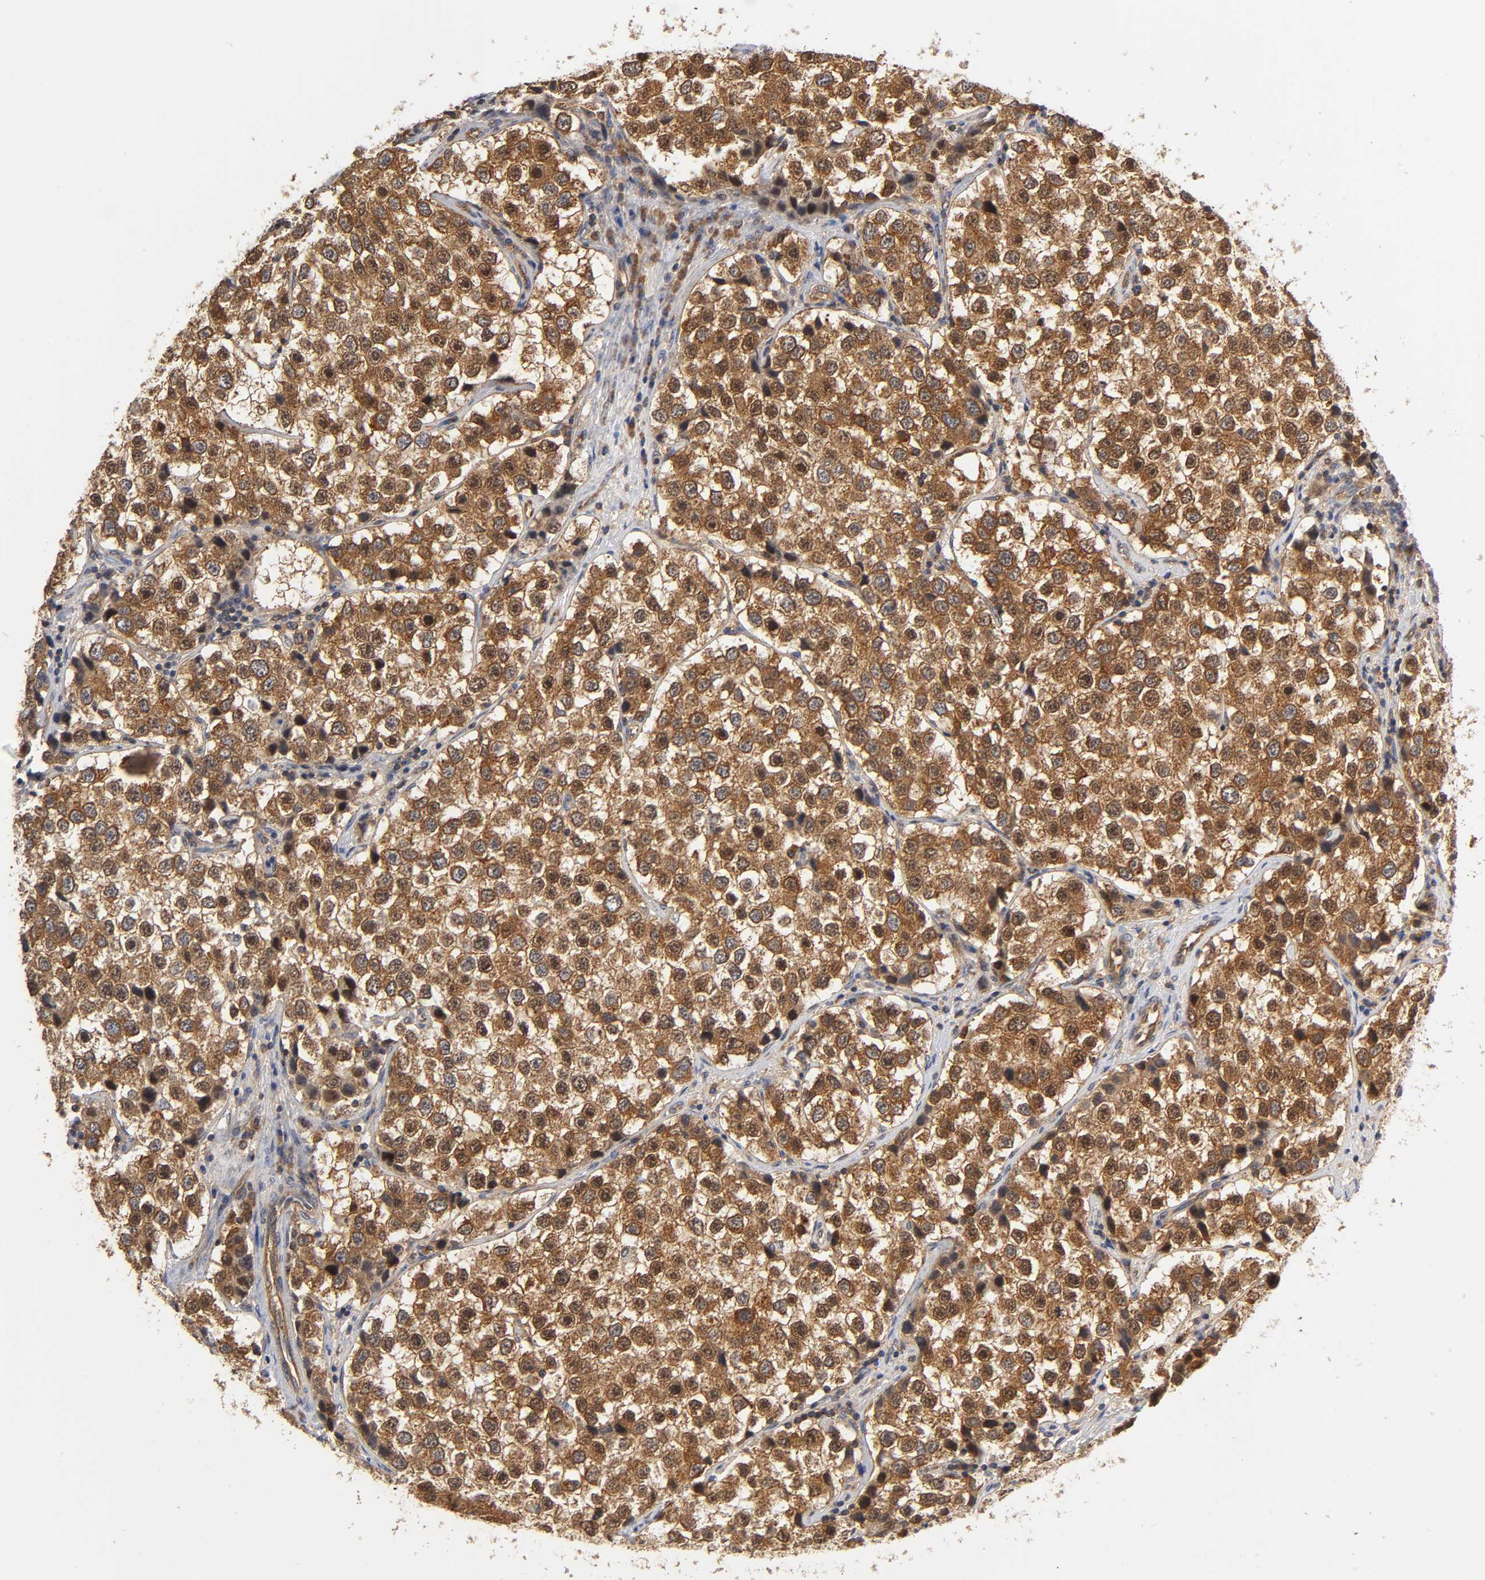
{"staining": {"intensity": "strong", "quantity": ">75%", "location": "cytoplasmic/membranous,nuclear"}, "tissue": "testis cancer", "cell_type": "Tumor cells", "image_type": "cancer", "snomed": [{"axis": "morphology", "description": "Seminoma, NOS"}, {"axis": "topography", "description": "Testis"}], "caption": "High-magnification brightfield microscopy of testis cancer (seminoma) stained with DAB (brown) and counterstained with hematoxylin (blue). tumor cells exhibit strong cytoplasmic/membranous and nuclear positivity is identified in about>75% of cells. (DAB (3,3'-diaminobenzidine) = brown stain, brightfield microscopy at high magnification).", "gene": "PAFAH1B1", "patient": {"sex": "male", "age": 39}}